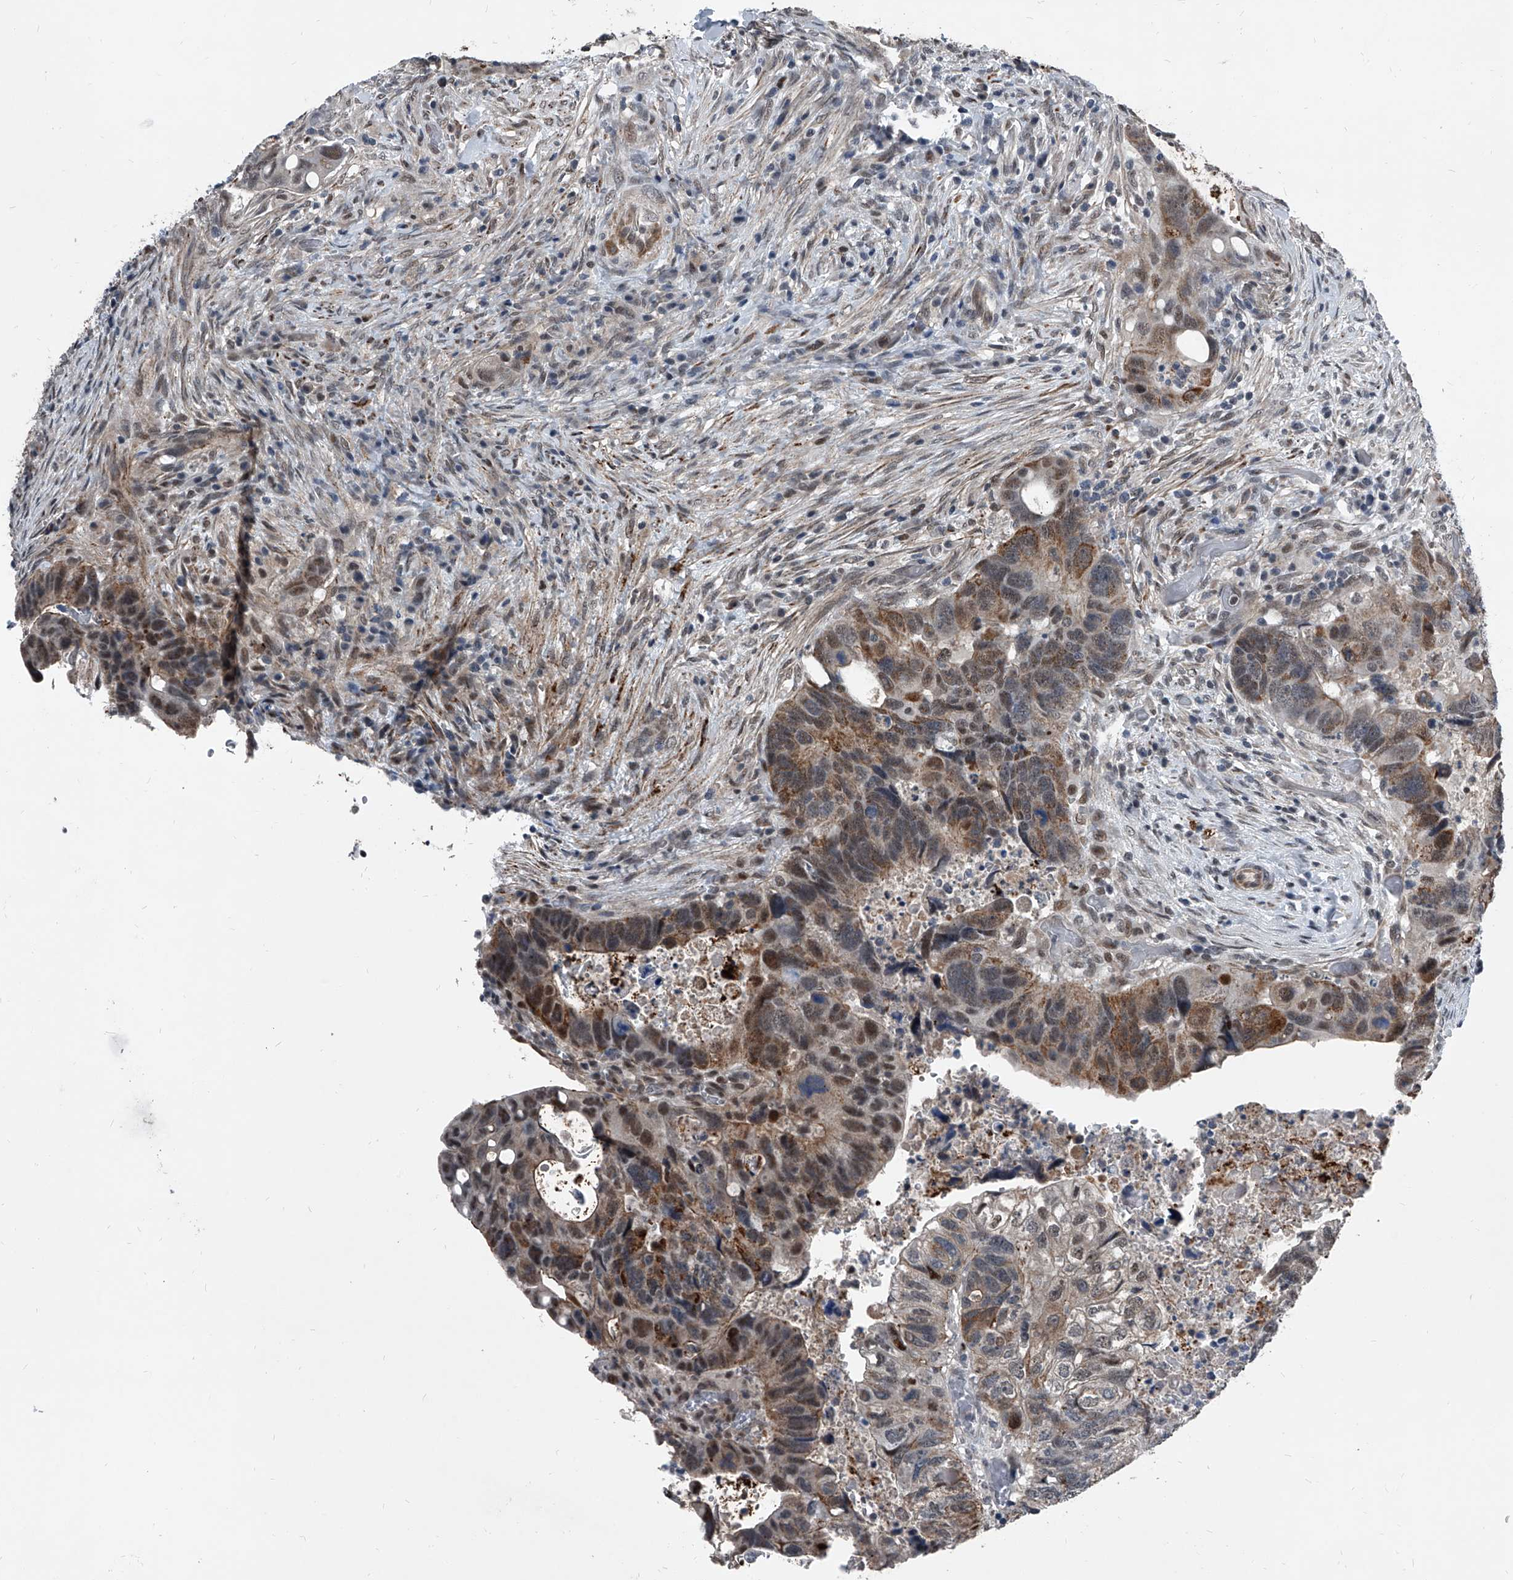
{"staining": {"intensity": "moderate", "quantity": "25%-75%", "location": "cytoplasmic/membranous,nuclear"}, "tissue": "colorectal cancer", "cell_type": "Tumor cells", "image_type": "cancer", "snomed": [{"axis": "morphology", "description": "Adenocarcinoma, NOS"}, {"axis": "topography", "description": "Rectum"}], "caption": "Immunohistochemistry (IHC) histopathology image of human colorectal adenocarcinoma stained for a protein (brown), which displays medium levels of moderate cytoplasmic/membranous and nuclear staining in about 25%-75% of tumor cells.", "gene": "MEN1", "patient": {"sex": "male", "age": 59}}